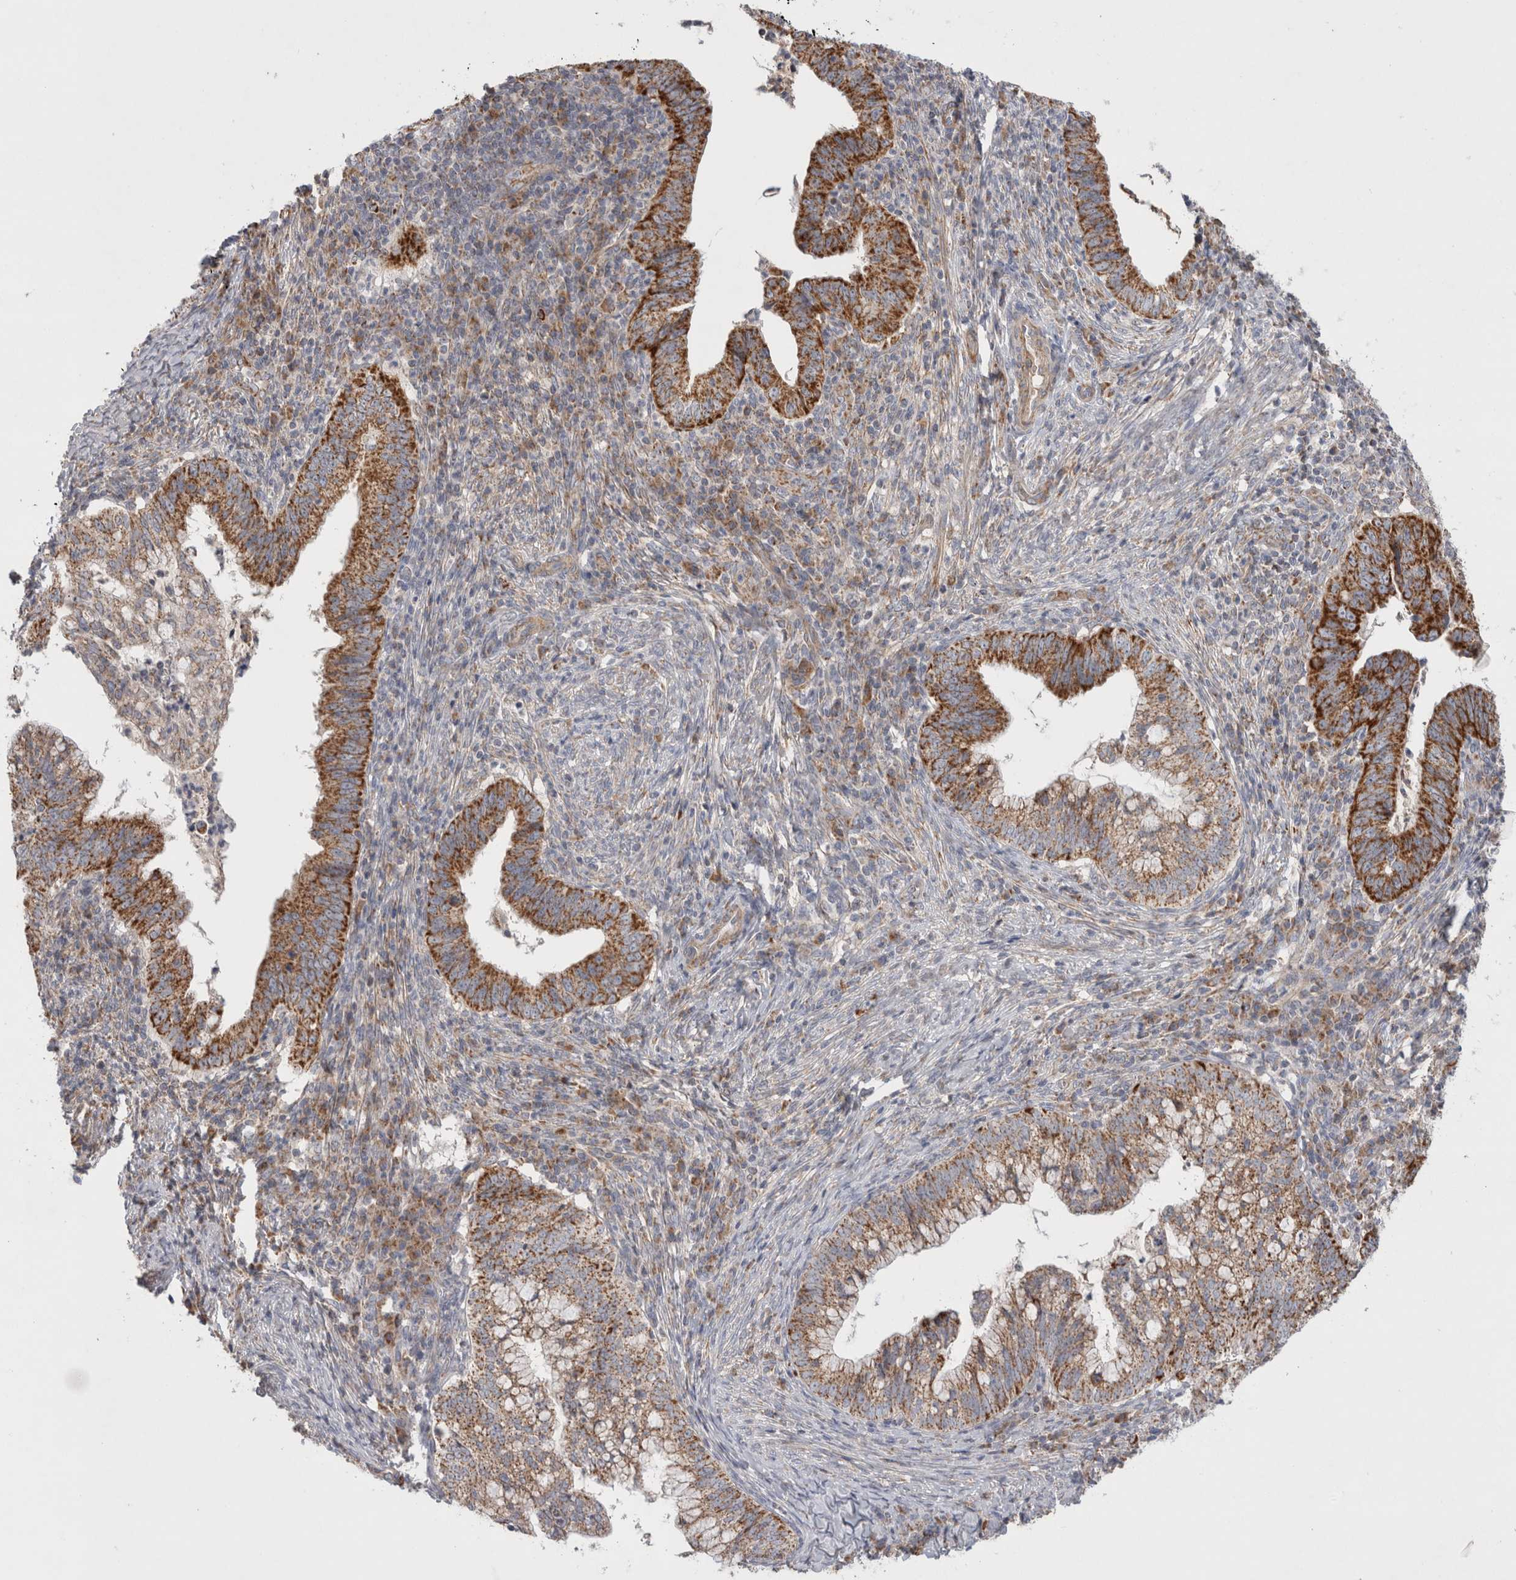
{"staining": {"intensity": "strong", "quantity": ">75%", "location": "cytoplasmic/membranous"}, "tissue": "cervical cancer", "cell_type": "Tumor cells", "image_type": "cancer", "snomed": [{"axis": "morphology", "description": "Adenocarcinoma, NOS"}, {"axis": "topography", "description": "Cervix"}], "caption": "Strong cytoplasmic/membranous expression for a protein is present in approximately >75% of tumor cells of adenocarcinoma (cervical) using immunohistochemistry.", "gene": "MRPS28", "patient": {"sex": "female", "age": 36}}